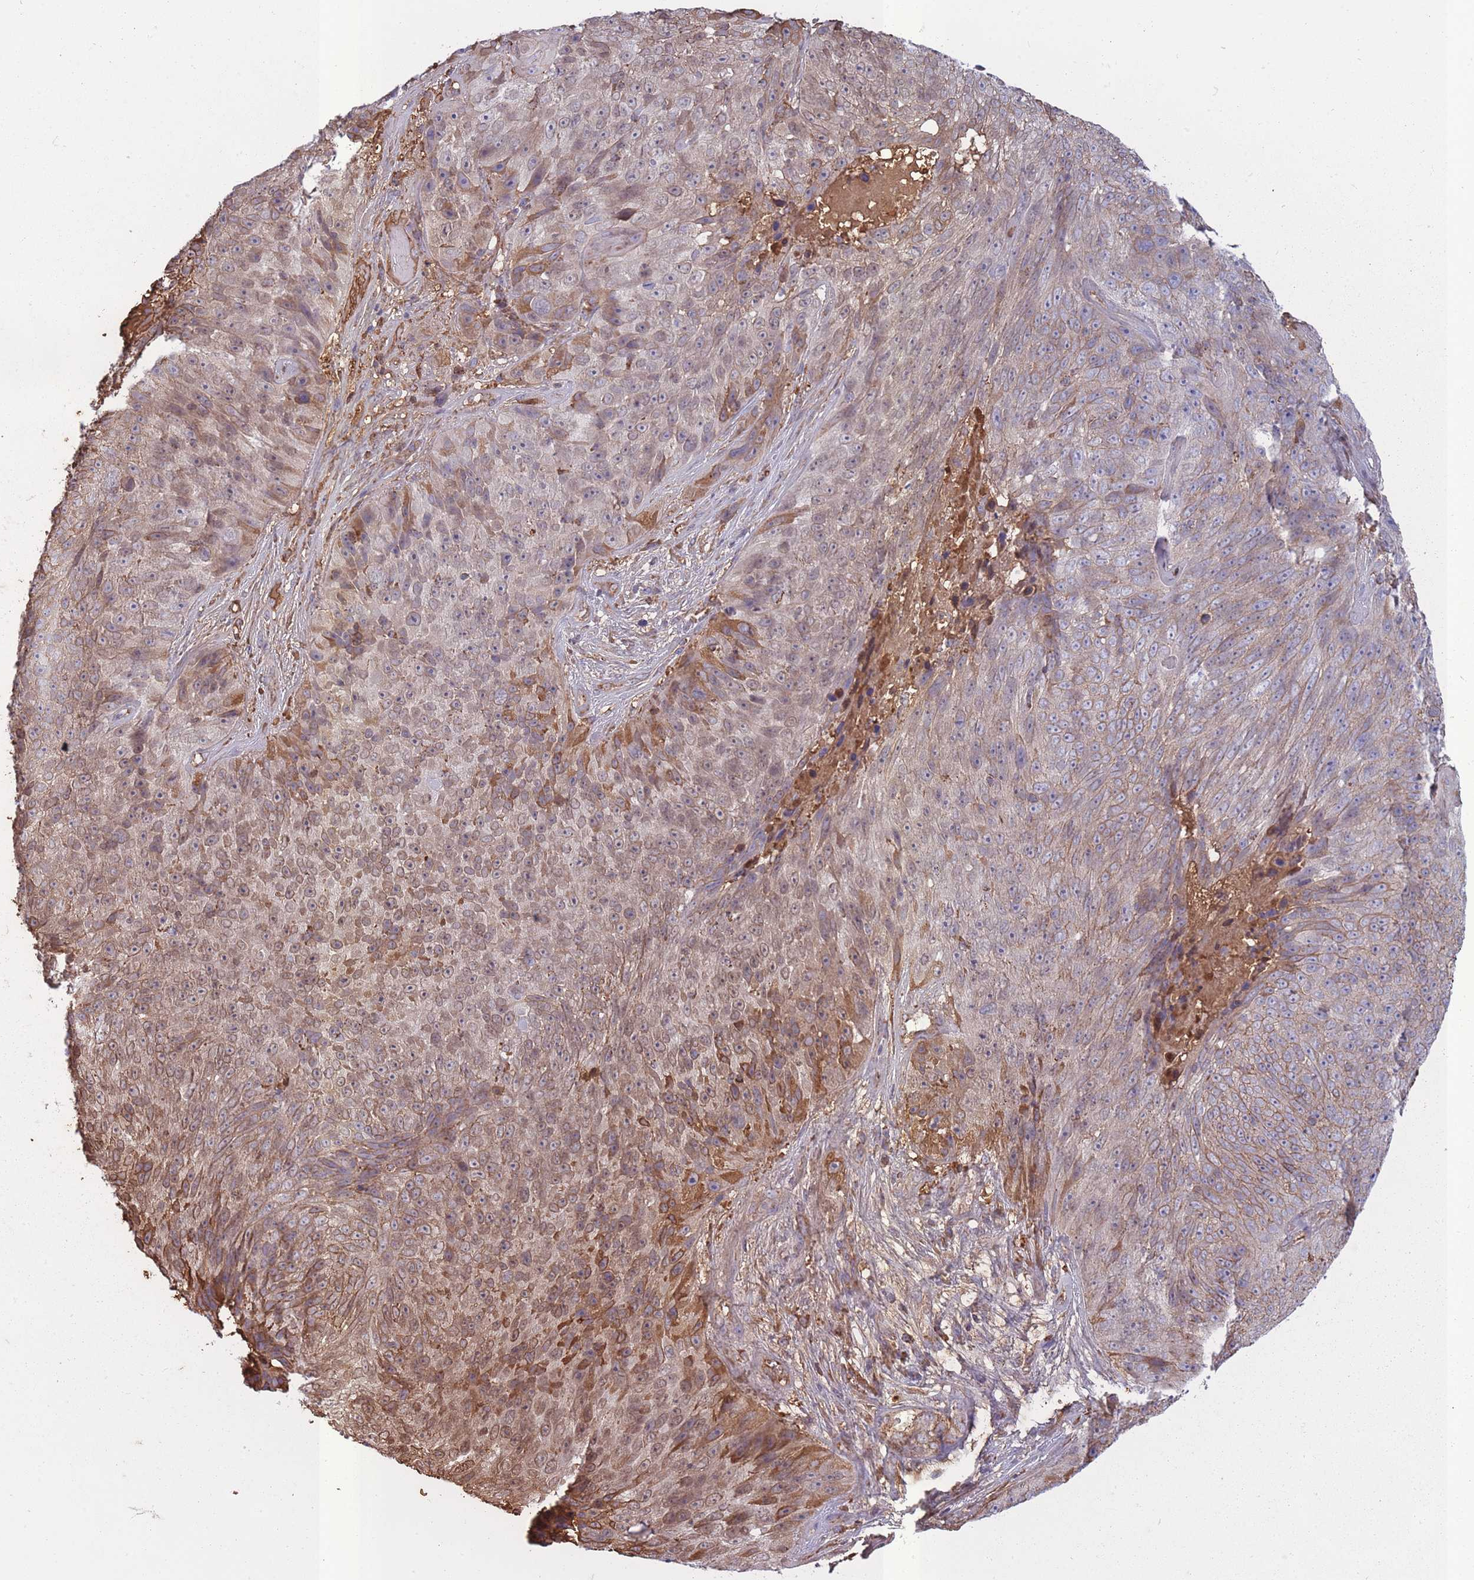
{"staining": {"intensity": "weak", "quantity": "25%-75%", "location": "cytoplasmic/membranous"}, "tissue": "skin cancer", "cell_type": "Tumor cells", "image_type": "cancer", "snomed": [{"axis": "morphology", "description": "Squamous cell carcinoma, NOS"}, {"axis": "topography", "description": "Skin"}], "caption": "Brown immunohistochemical staining in skin cancer demonstrates weak cytoplasmic/membranous staining in approximately 25%-75% of tumor cells.", "gene": "KAT2A", "patient": {"sex": "female", "age": 87}}